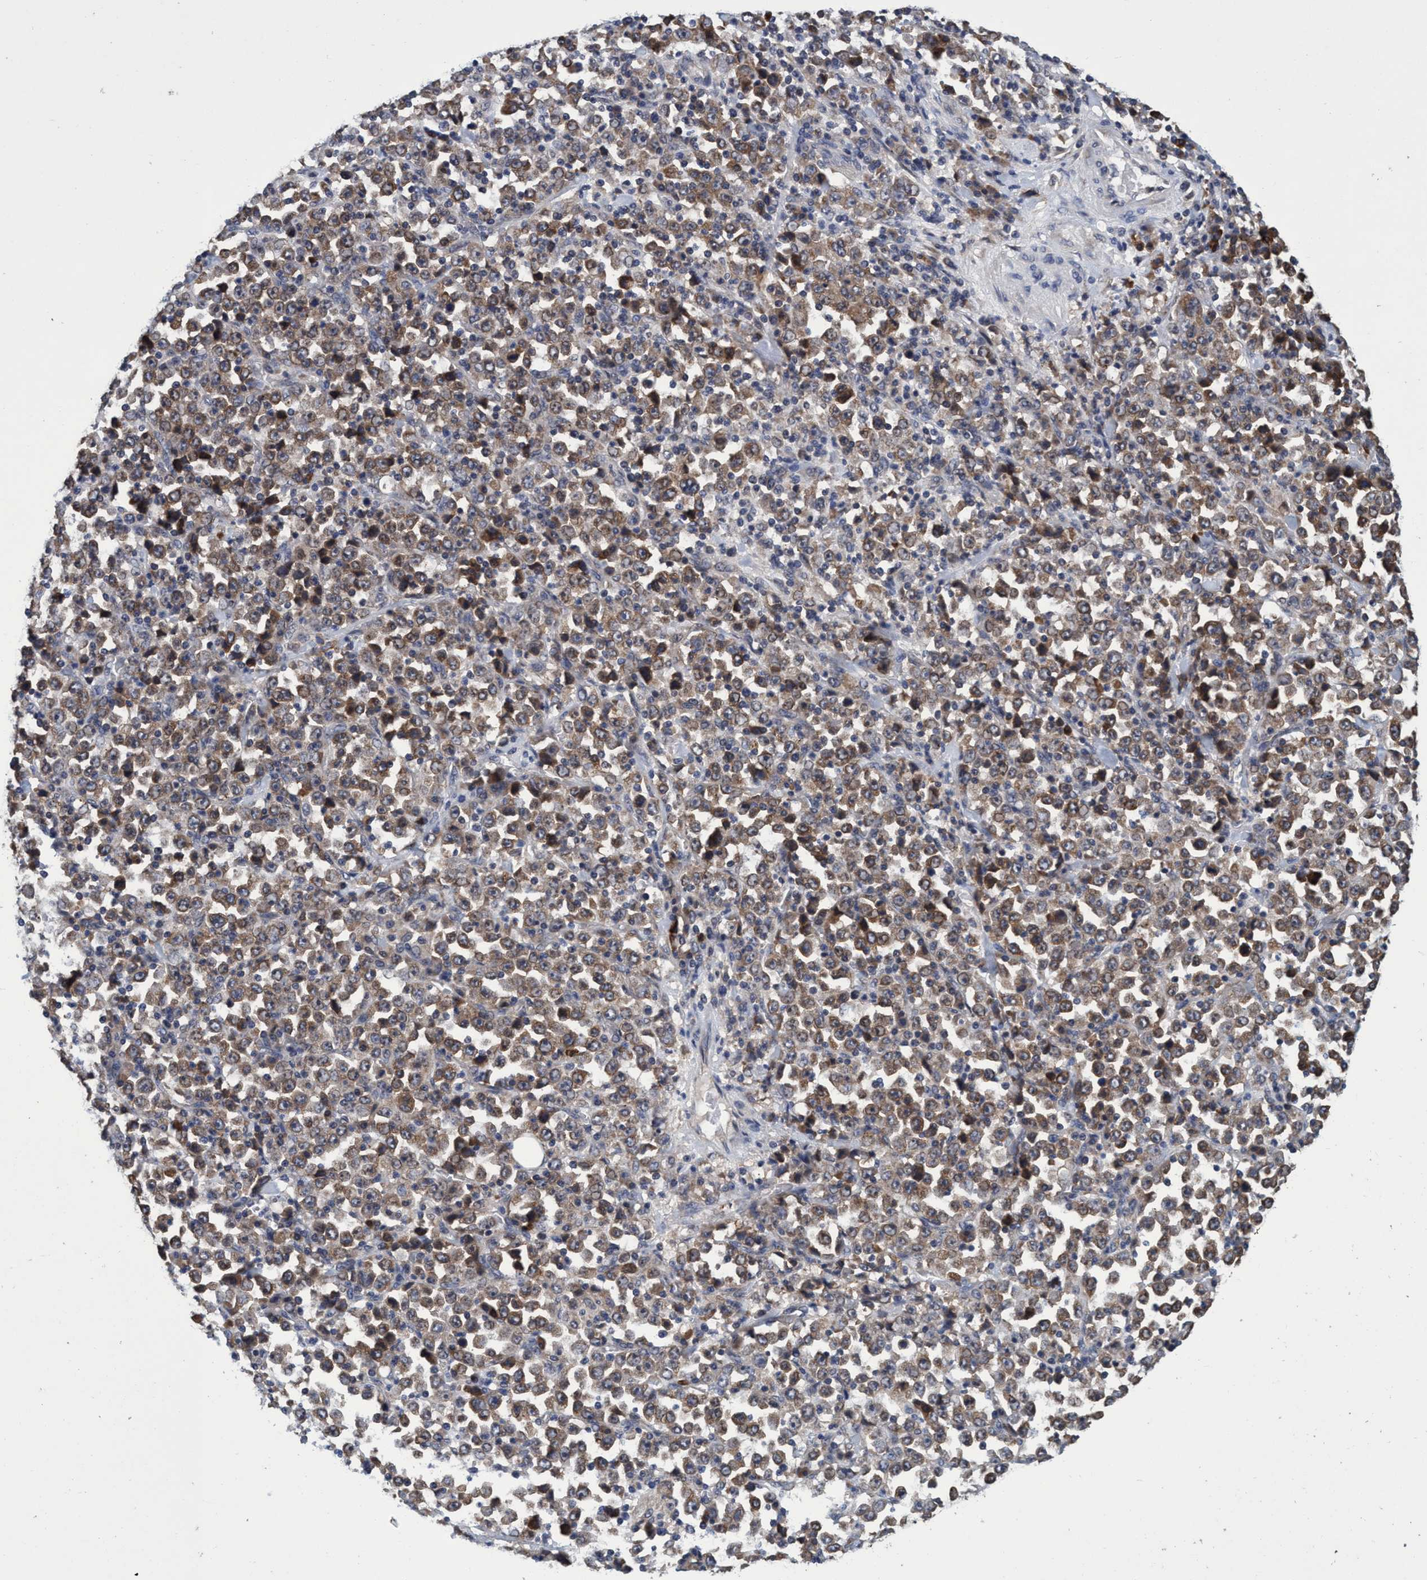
{"staining": {"intensity": "weak", "quantity": ">75%", "location": "cytoplasmic/membranous"}, "tissue": "stomach cancer", "cell_type": "Tumor cells", "image_type": "cancer", "snomed": [{"axis": "morphology", "description": "Normal tissue, NOS"}, {"axis": "morphology", "description": "Adenocarcinoma, NOS"}, {"axis": "topography", "description": "Stomach, upper"}, {"axis": "topography", "description": "Stomach"}], "caption": "Stomach adenocarcinoma stained with DAB (3,3'-diaminobenzidine) immunohistochemistry demonstrates low levels of weak cytoplasmic/membranous expression in approximately >75% of tumor cells.", "gene": "CALCOCO2", "patient": {"sex": "male", "age": 59}}